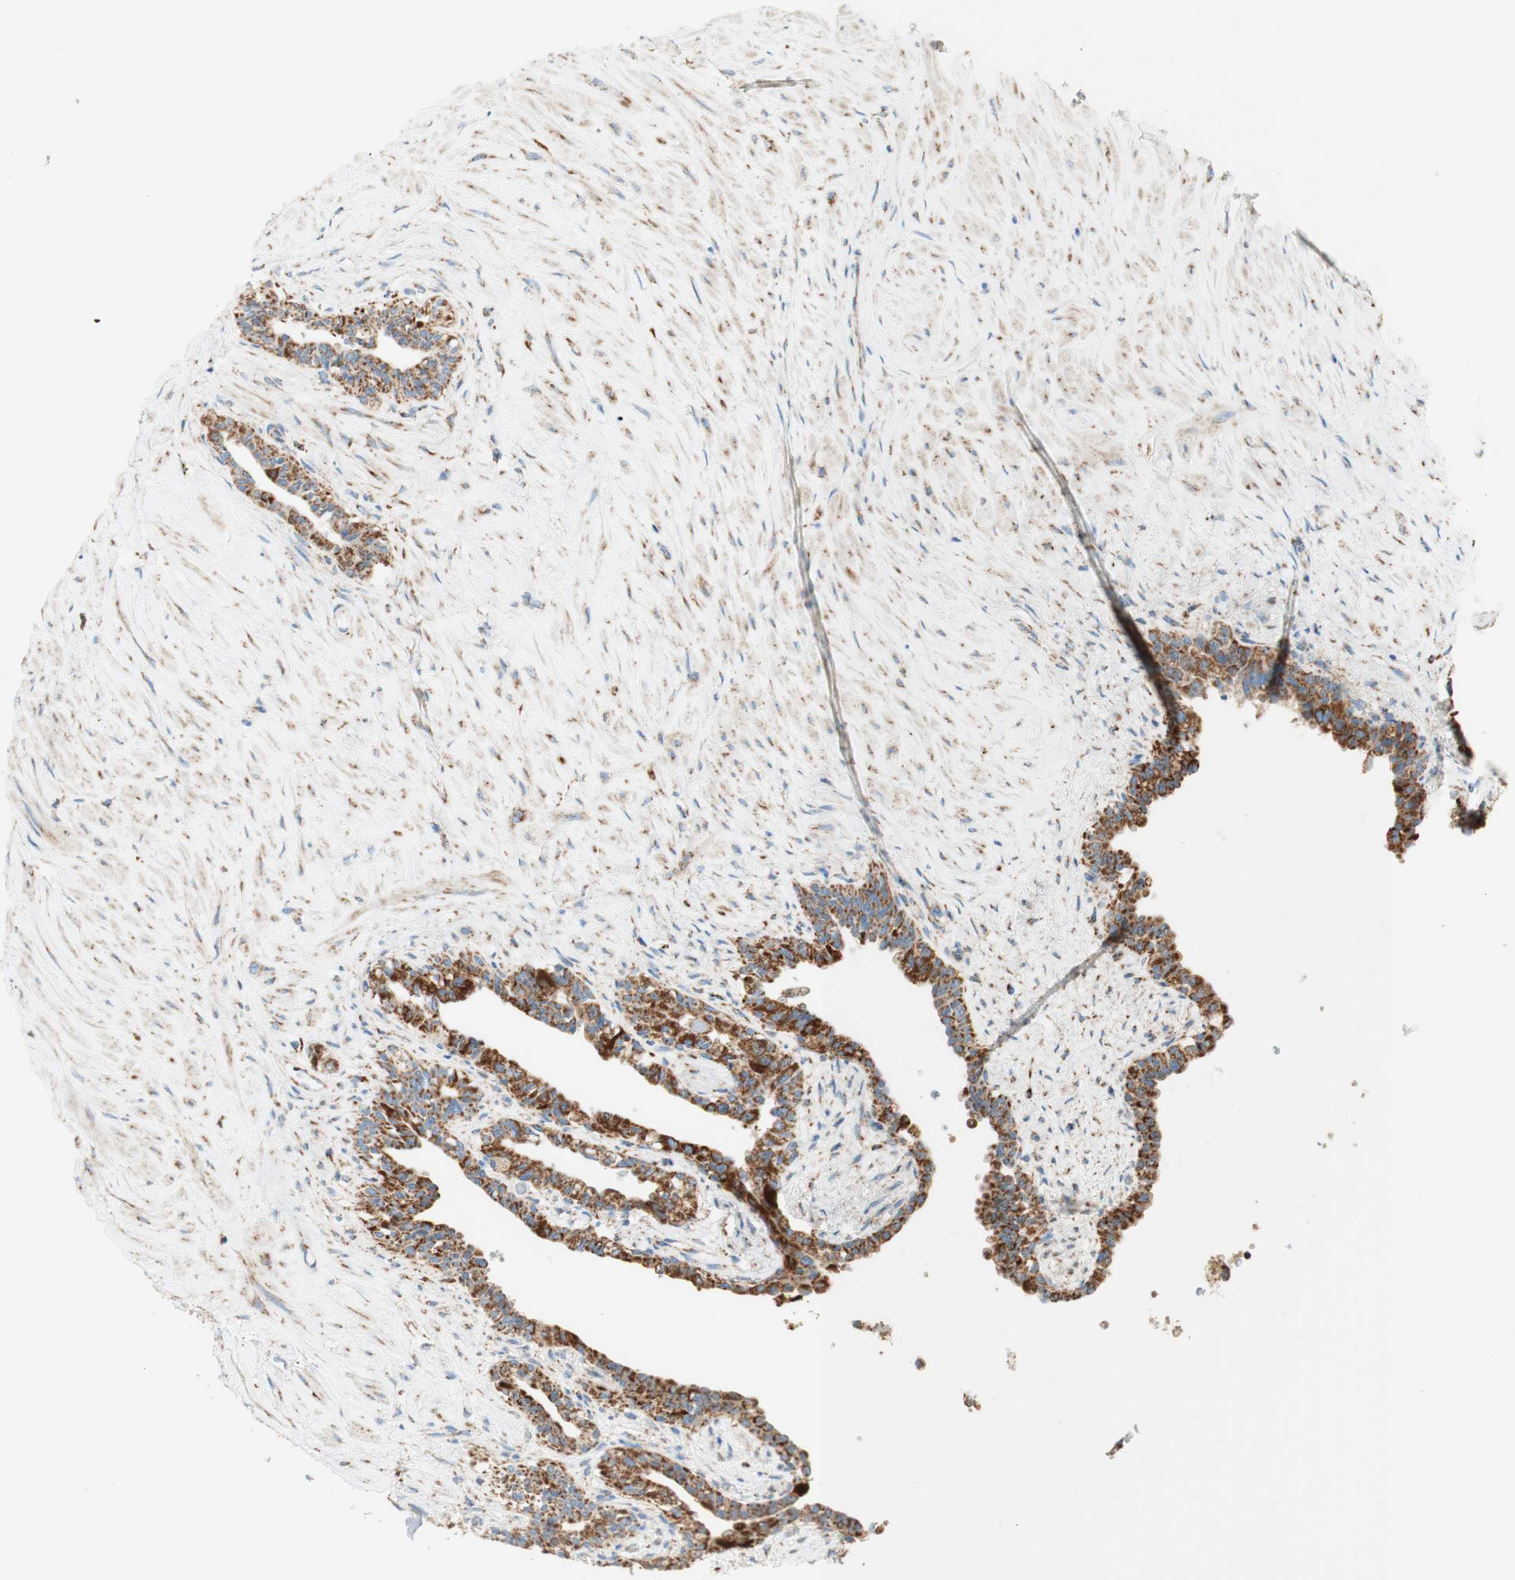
{"staining": {"intensity": "strong", "quantity": ">75%", "location": "cytoplasmic/membranous"}, "tissue": "seminal vesicle", "cell_type": "Glandular cells", "image_type": "normal", "snomed": [{"axis": "morphology", "description": "Normal tissue, NOS"}, {"axis": "topography", "description": "Seminal veicle"}], "caption": "Protein expression by immunohistochemistry demonstrates strong cytoplasmic/membranous positivity in approximately >75% of glandular cells in normal seminal vesicle.", "gene": "TOMM20", "patient": {"sex": "male", "age": 63}}